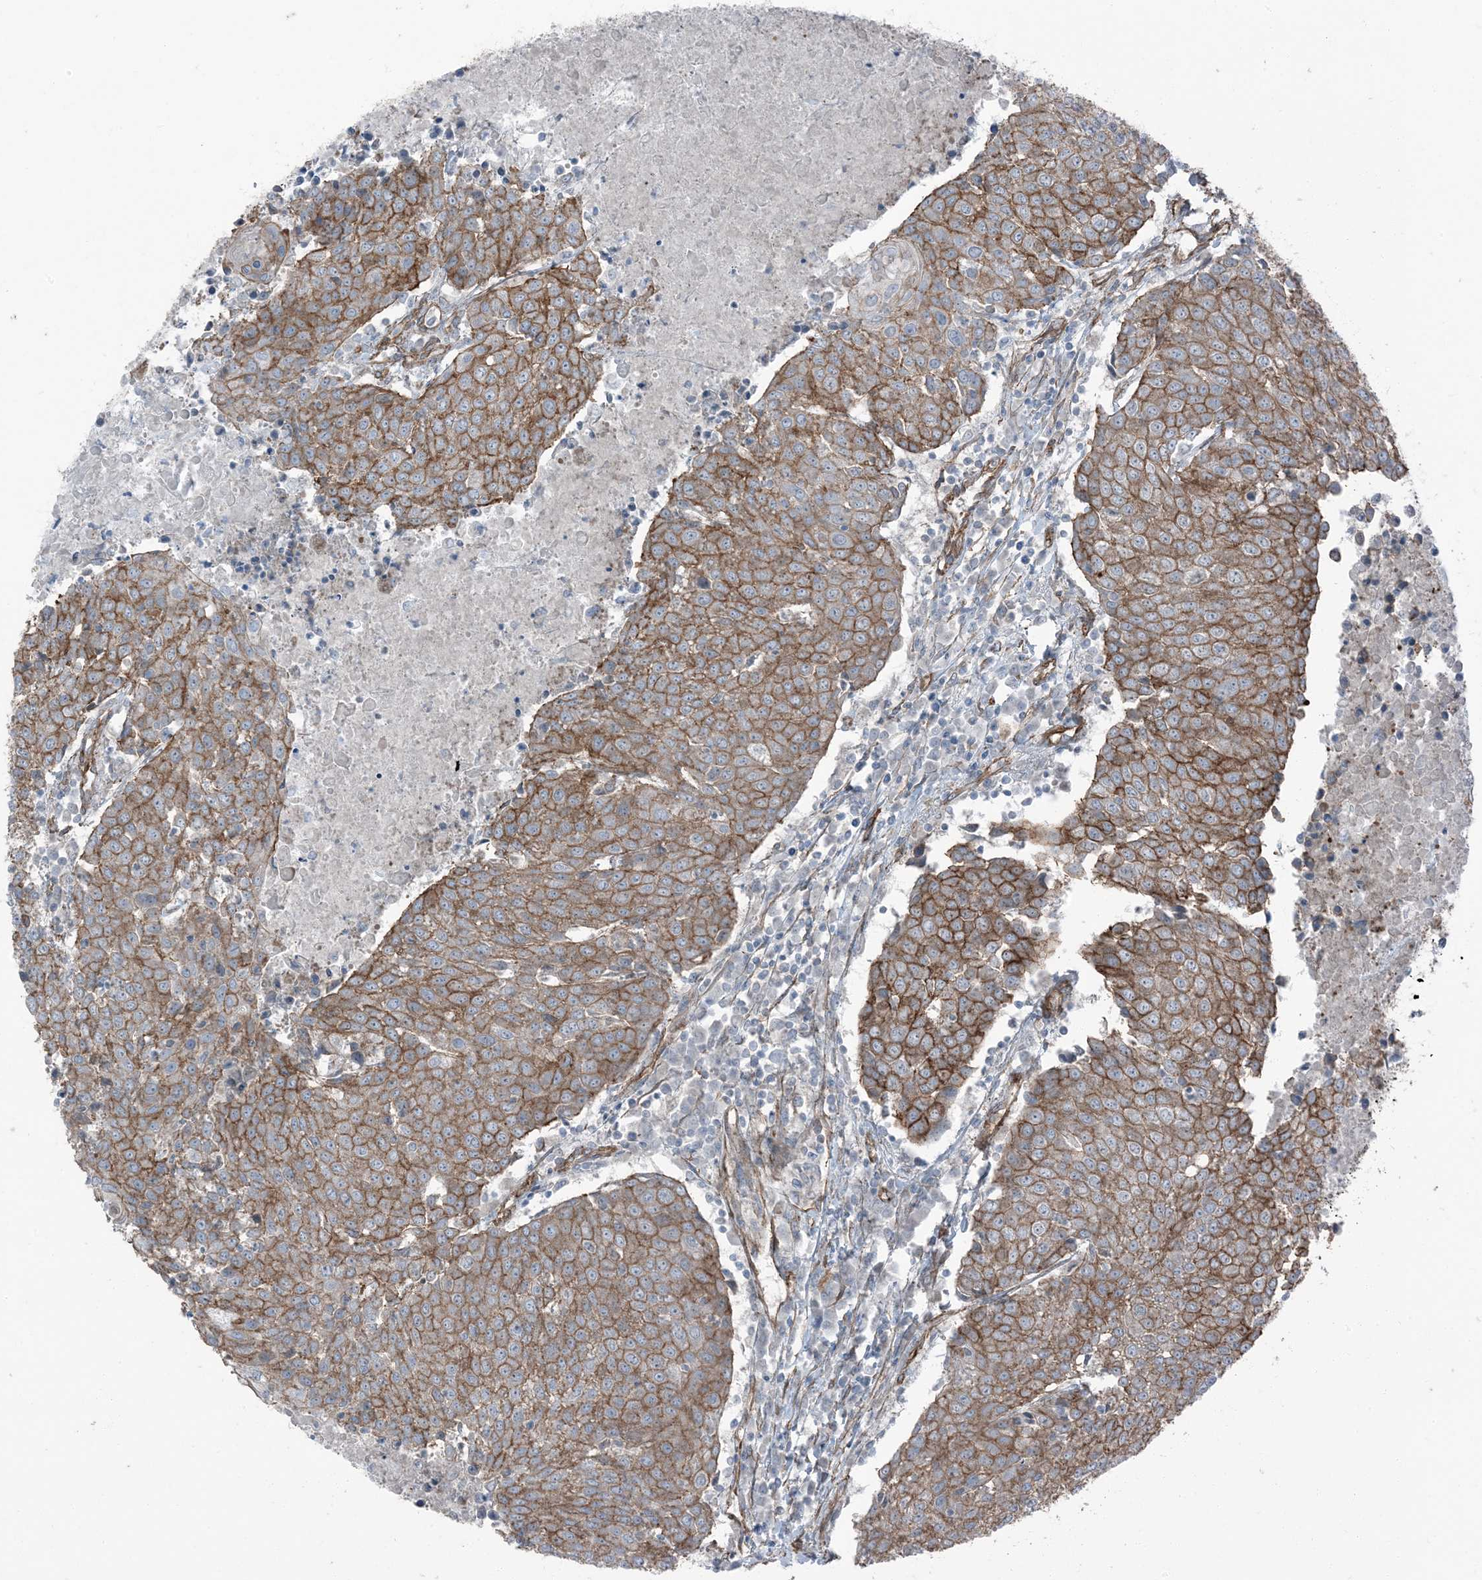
{"staining": {"intensity": "moderate", "quantity": ">75%", "location": "cytoplasmic/membranous"}, "tissue": "urothelial cancer", "cell_type": "Tumor cells", "image_type": "cancer", "snomed": [{"axis": "morphology", "description": "Urothelial carcinoma, High grade"}, {"axis": "topography", "description": "Urinary bladder"}], "caption": "A high-resolution photomicrograph shows immunohistochemistry staining of urothelial cancer, which demonstrates moderate cytoplasmic/membranous expression in about >75% of tumor cells.", "gene": "ZFP90", "patient": {"sex": "female", "age": 85}}